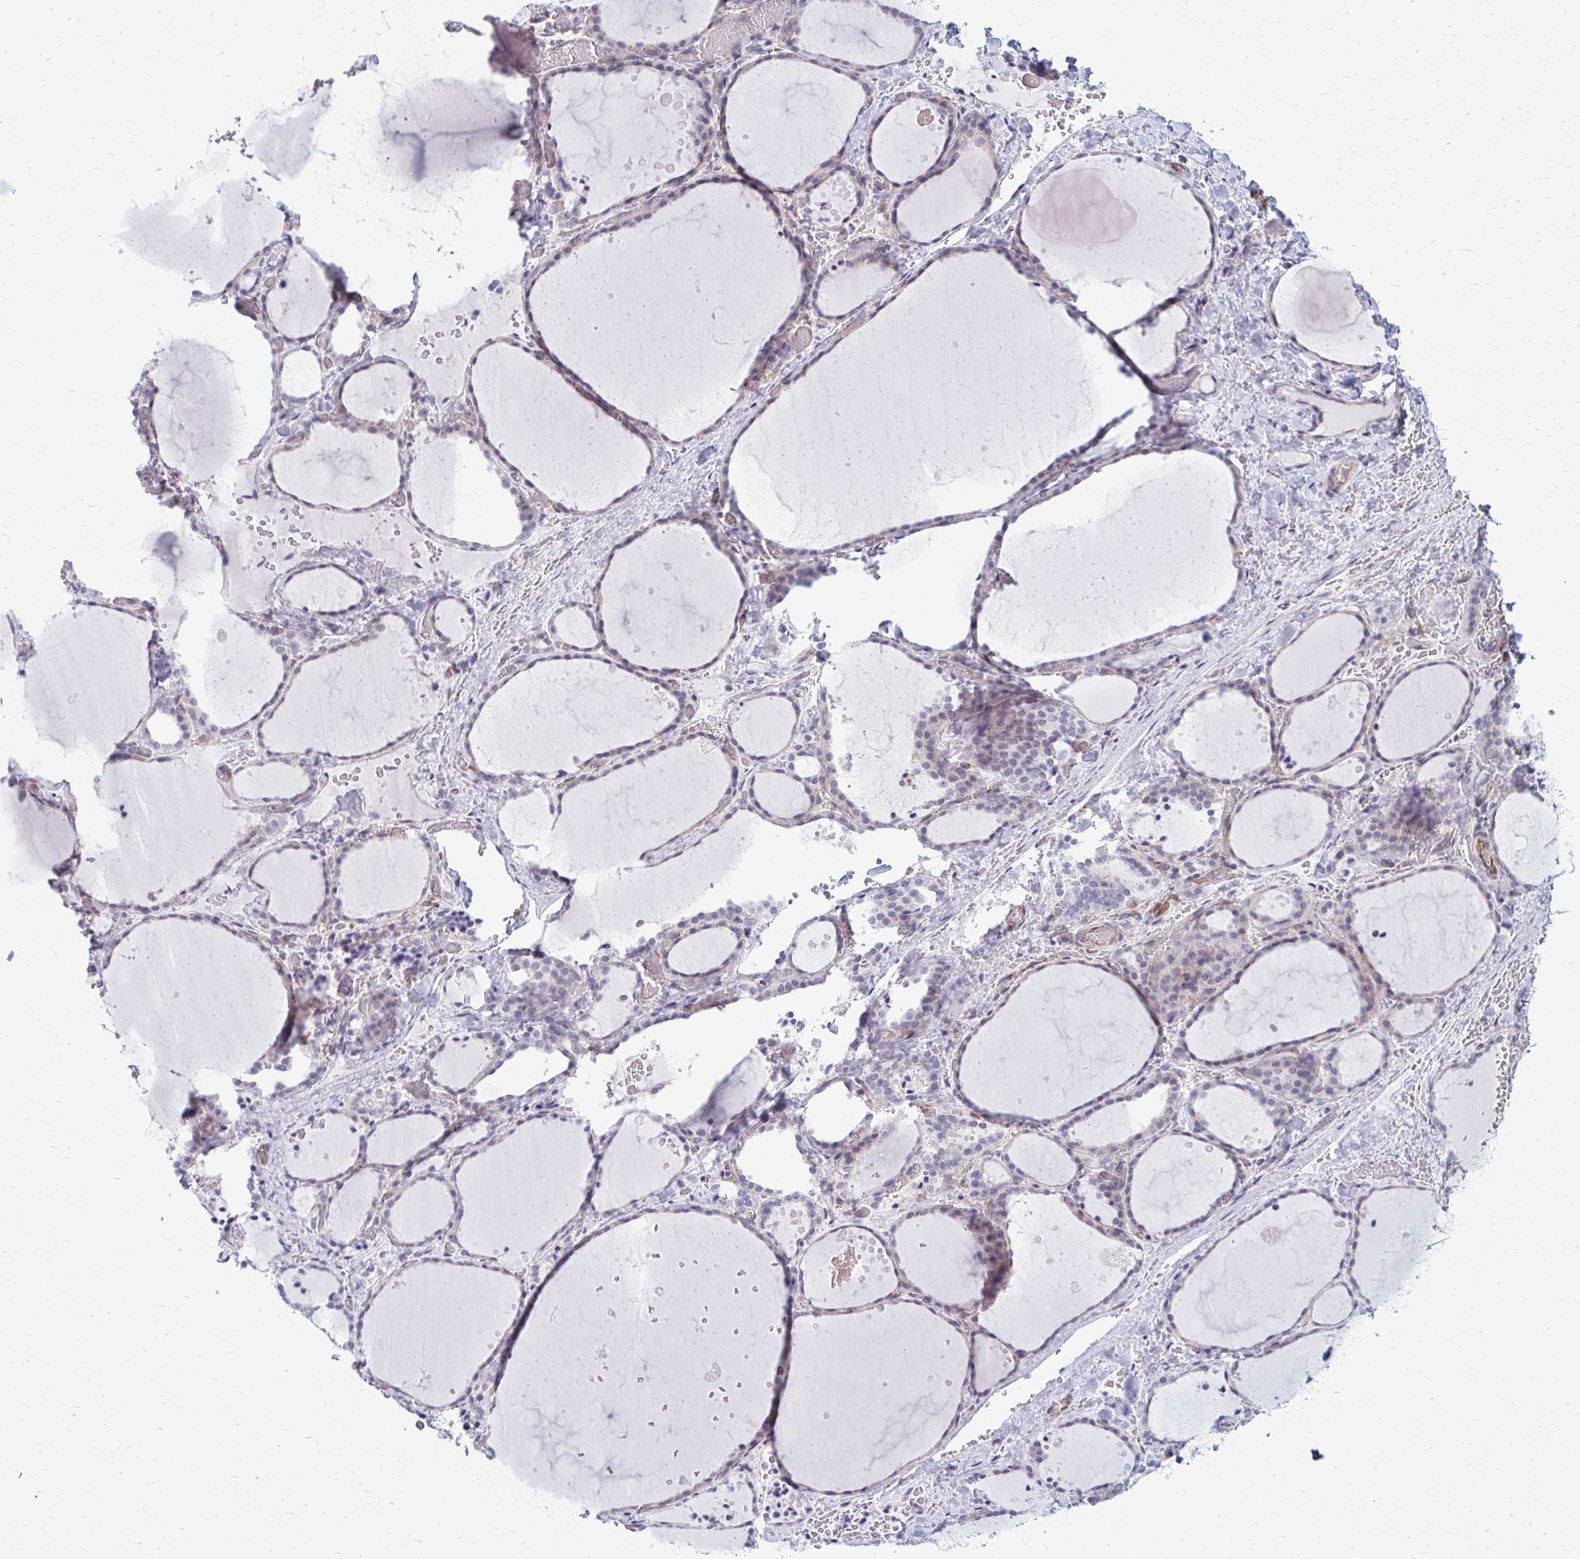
{"staining": {"intensity": "negative", "quantity": "none", "location": "none"}, "tissue": "thyroid gland", "cell_type": "Glandular cells", "image_type": "normal", "snomed": [{"axis": "morphology", "description": "Normal tissue, NOS"}, {"axis": "topography", "description": "Thyroid gland"}], "caption": "The immunohistochemistry (IHC) photomicrograph has no significant expression in glandular cells of thyroid gland.", "gene": "DEPP1", "patient": {"sex": "female", "age": 36}}